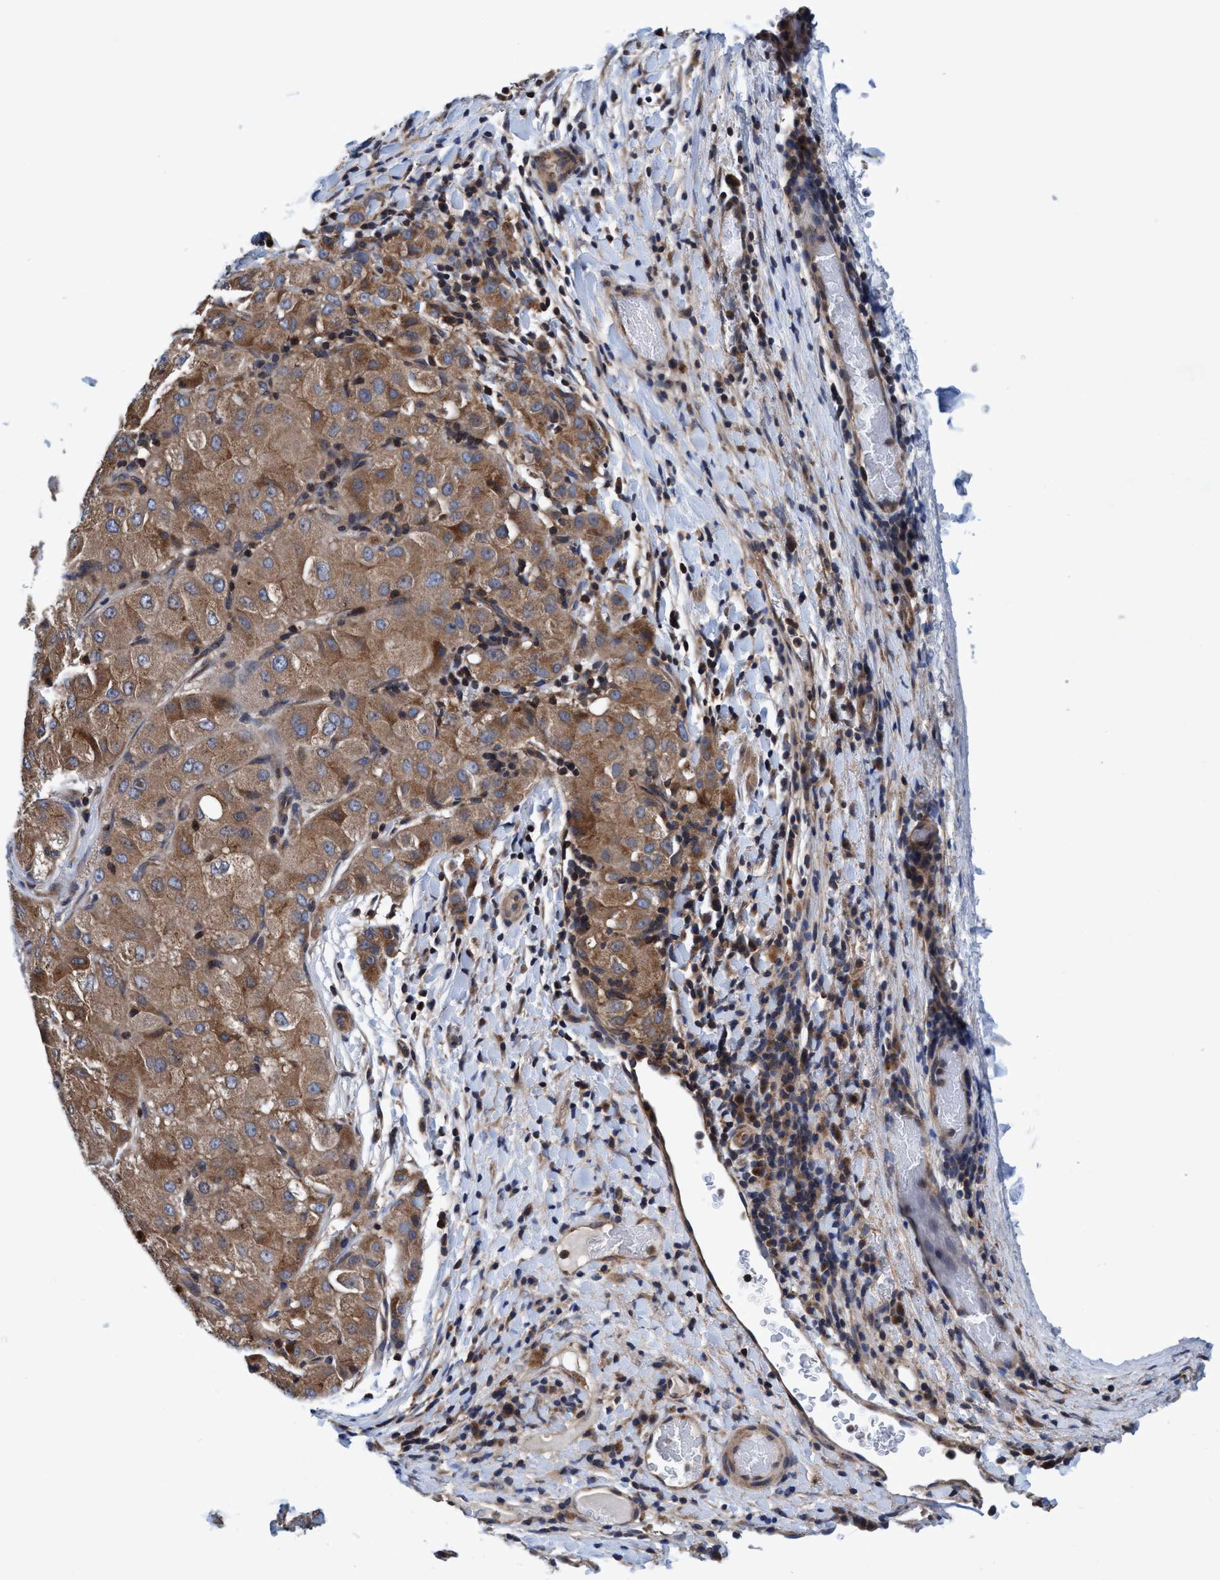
{"staining": {"intensity": "moderate", "quantity": ">75%", "location": "cytoplasmic/membranous"}, "tissue": "liver cancer", "cell_type": "Tumor cells", "image_type": "cancer", "snomed": [{"axis": "morphology", "description": "Carcinoma, Hepatocellular, NOS"}, {"axis": "topography", "description": "Liver"}], "caption": "An IHC image of neoplastic tissue is shown. Protein staining in brown highlights moderate cytoplasmic/membranous positivity in hepatocellular carcinoma (liver) within tumor cells.", "gene": "CALCOCO2", "patient": {"sex": "male", "age": 80}}